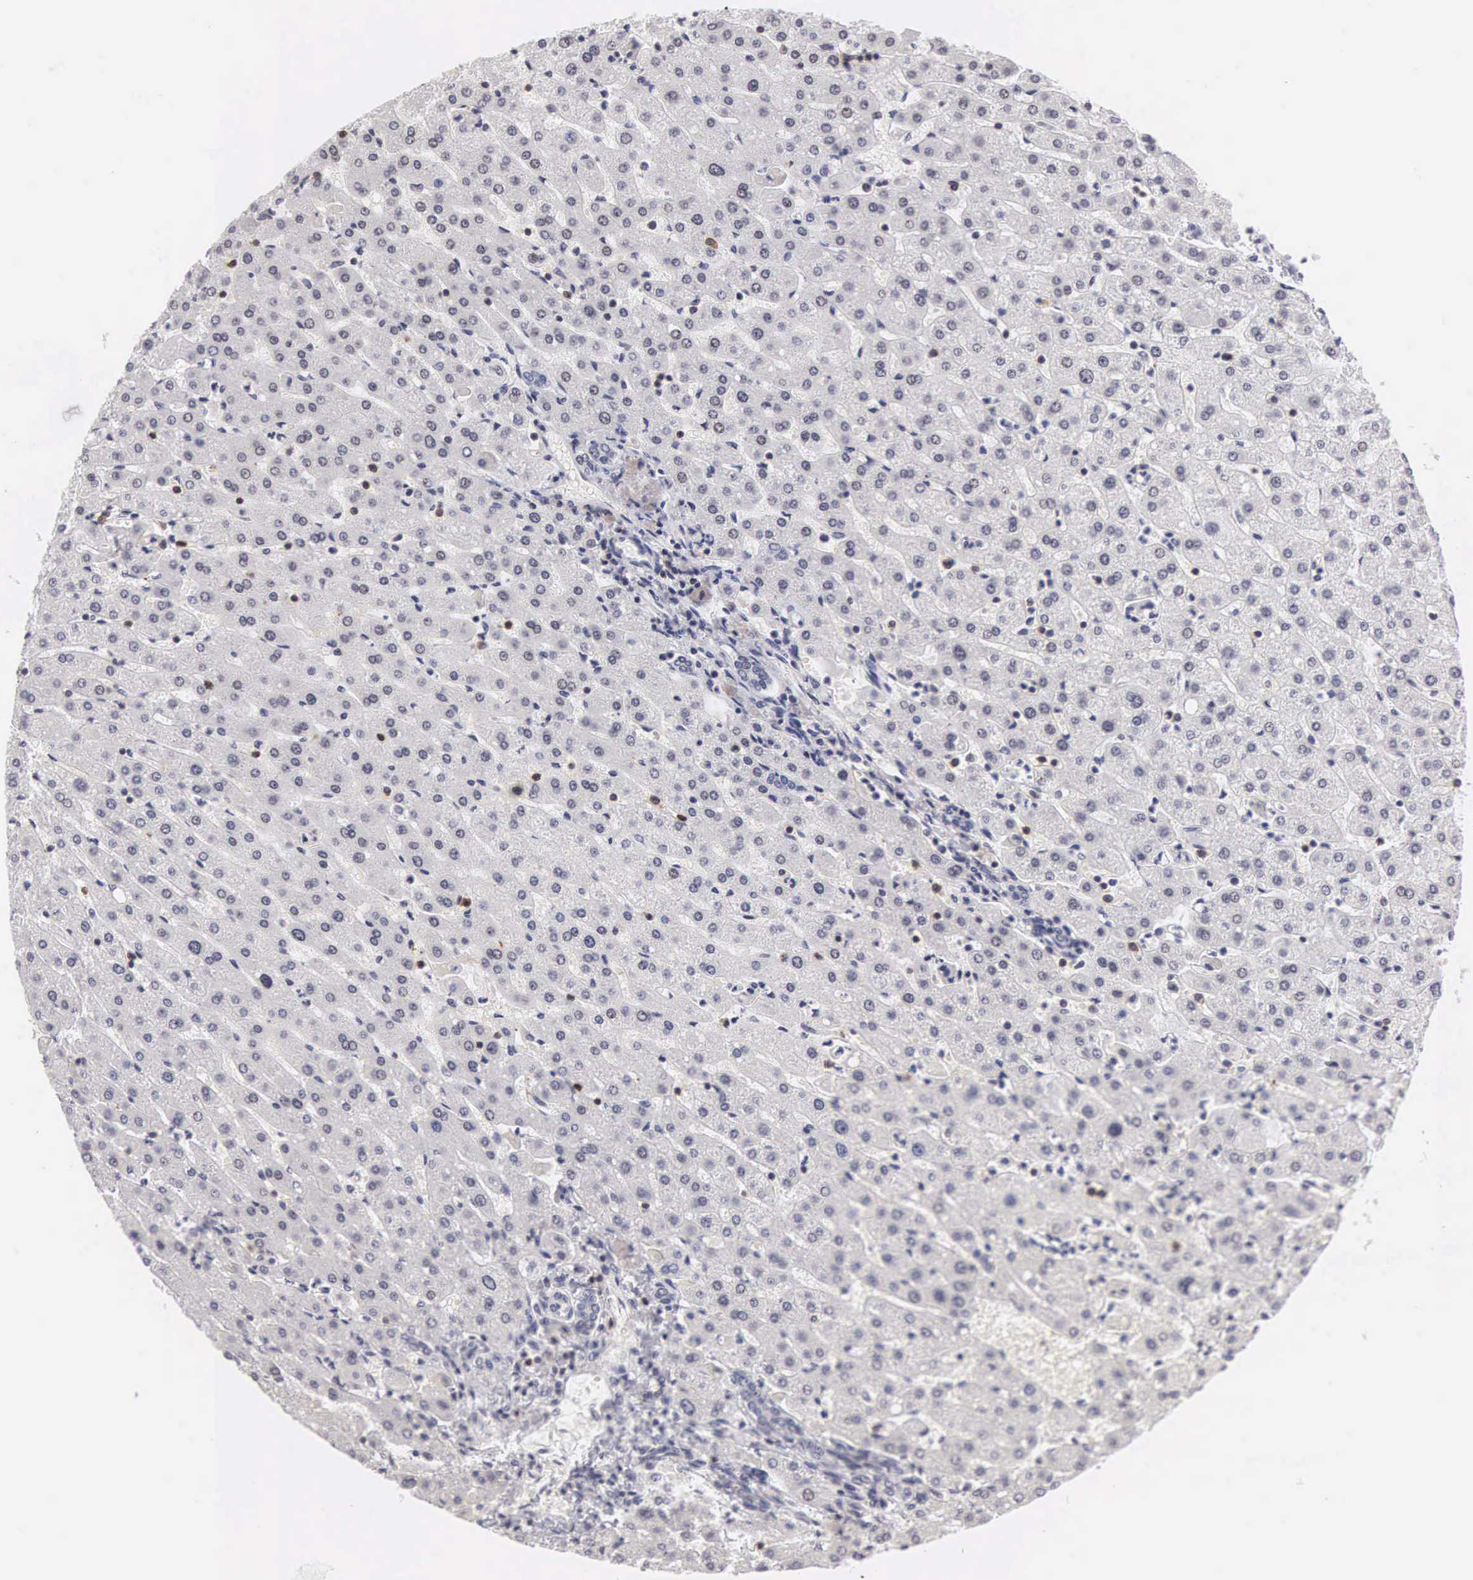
{"staining": {"intensity": "negative", "quantity": "none", "location": "none"}, "tissue": "liver", "cell_type": "Cholangiocytes", "image_type": "normal", "snomed": [{"axis": "morphology", "description": "Normal tissue, NOS"}, {"axis": "topography", "description": "Liver"}], "caption": "Human liver stained for a protein using immunohistochemistry (IHC) demonstrates no positivity in cholangiocytes.", "gene": "FAM47A", "patient": {"sex": "female", "age": 30}}